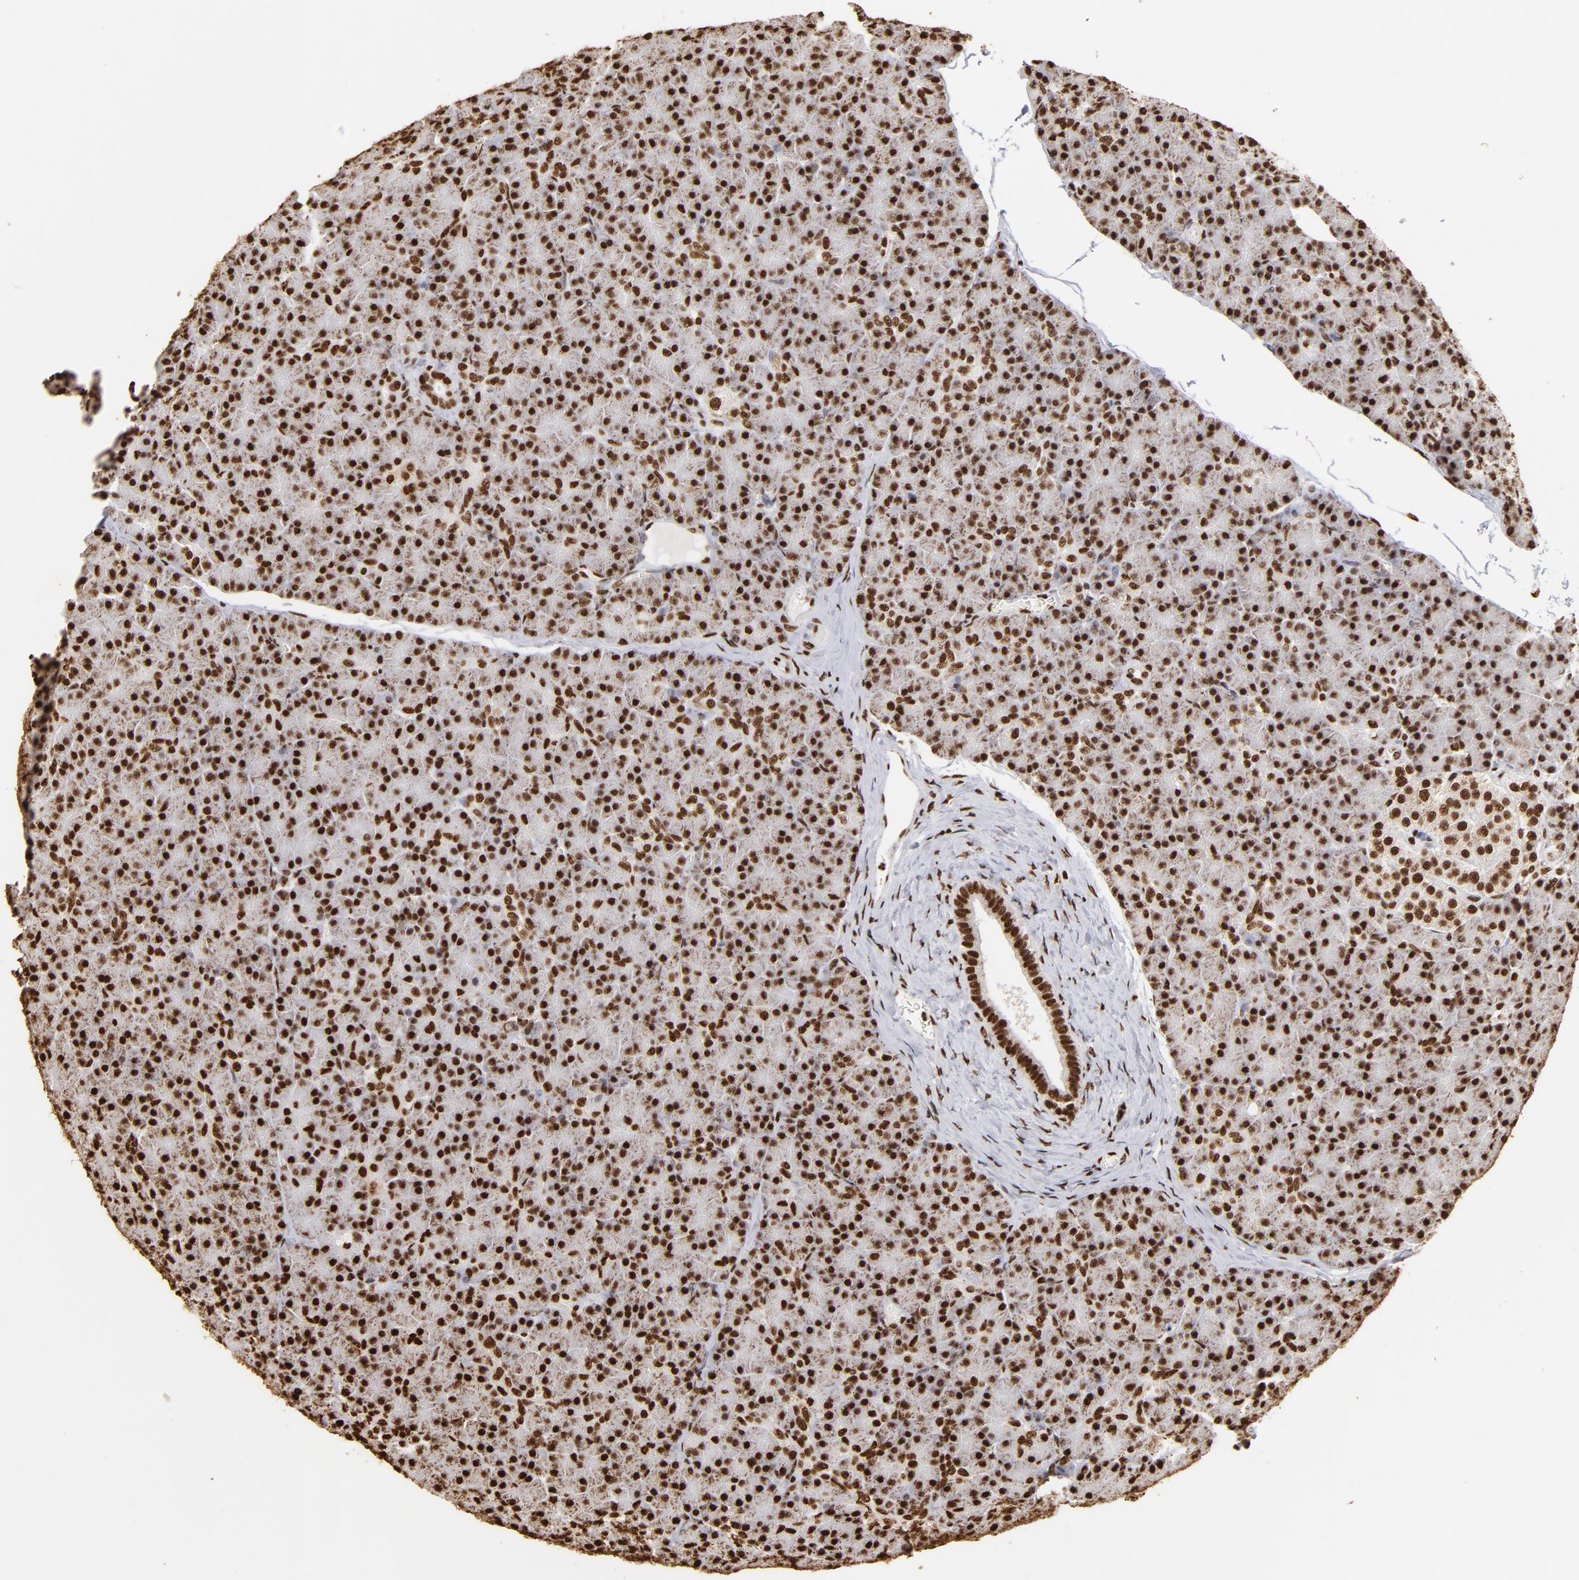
{"staining": {"intensity": "strong", "quantity": ">75%", "location": "nuclear"}, "tissue": "pancreas", "cell_type": "Exocrine glandular cells", "image_type": "normal", "snomed": [{"axis": "morphology", "description": "Normal tissue, NOS"}, {"axis": "topography", "description": "Pancreas"}], "caption": "DAB immunohistochemical staining of unremarkable pancreas exhibits strong nuclear protein positivity in approximately >75% of exocrine glandular cells. Using DAB (3,3'-diaminobenzidine) (brown) and hematoxylin (blue) stains, captured at high magnification using brightfield microscopy.", "gene": "ILF3", "patient": {"sex": "female", "age": 43}}